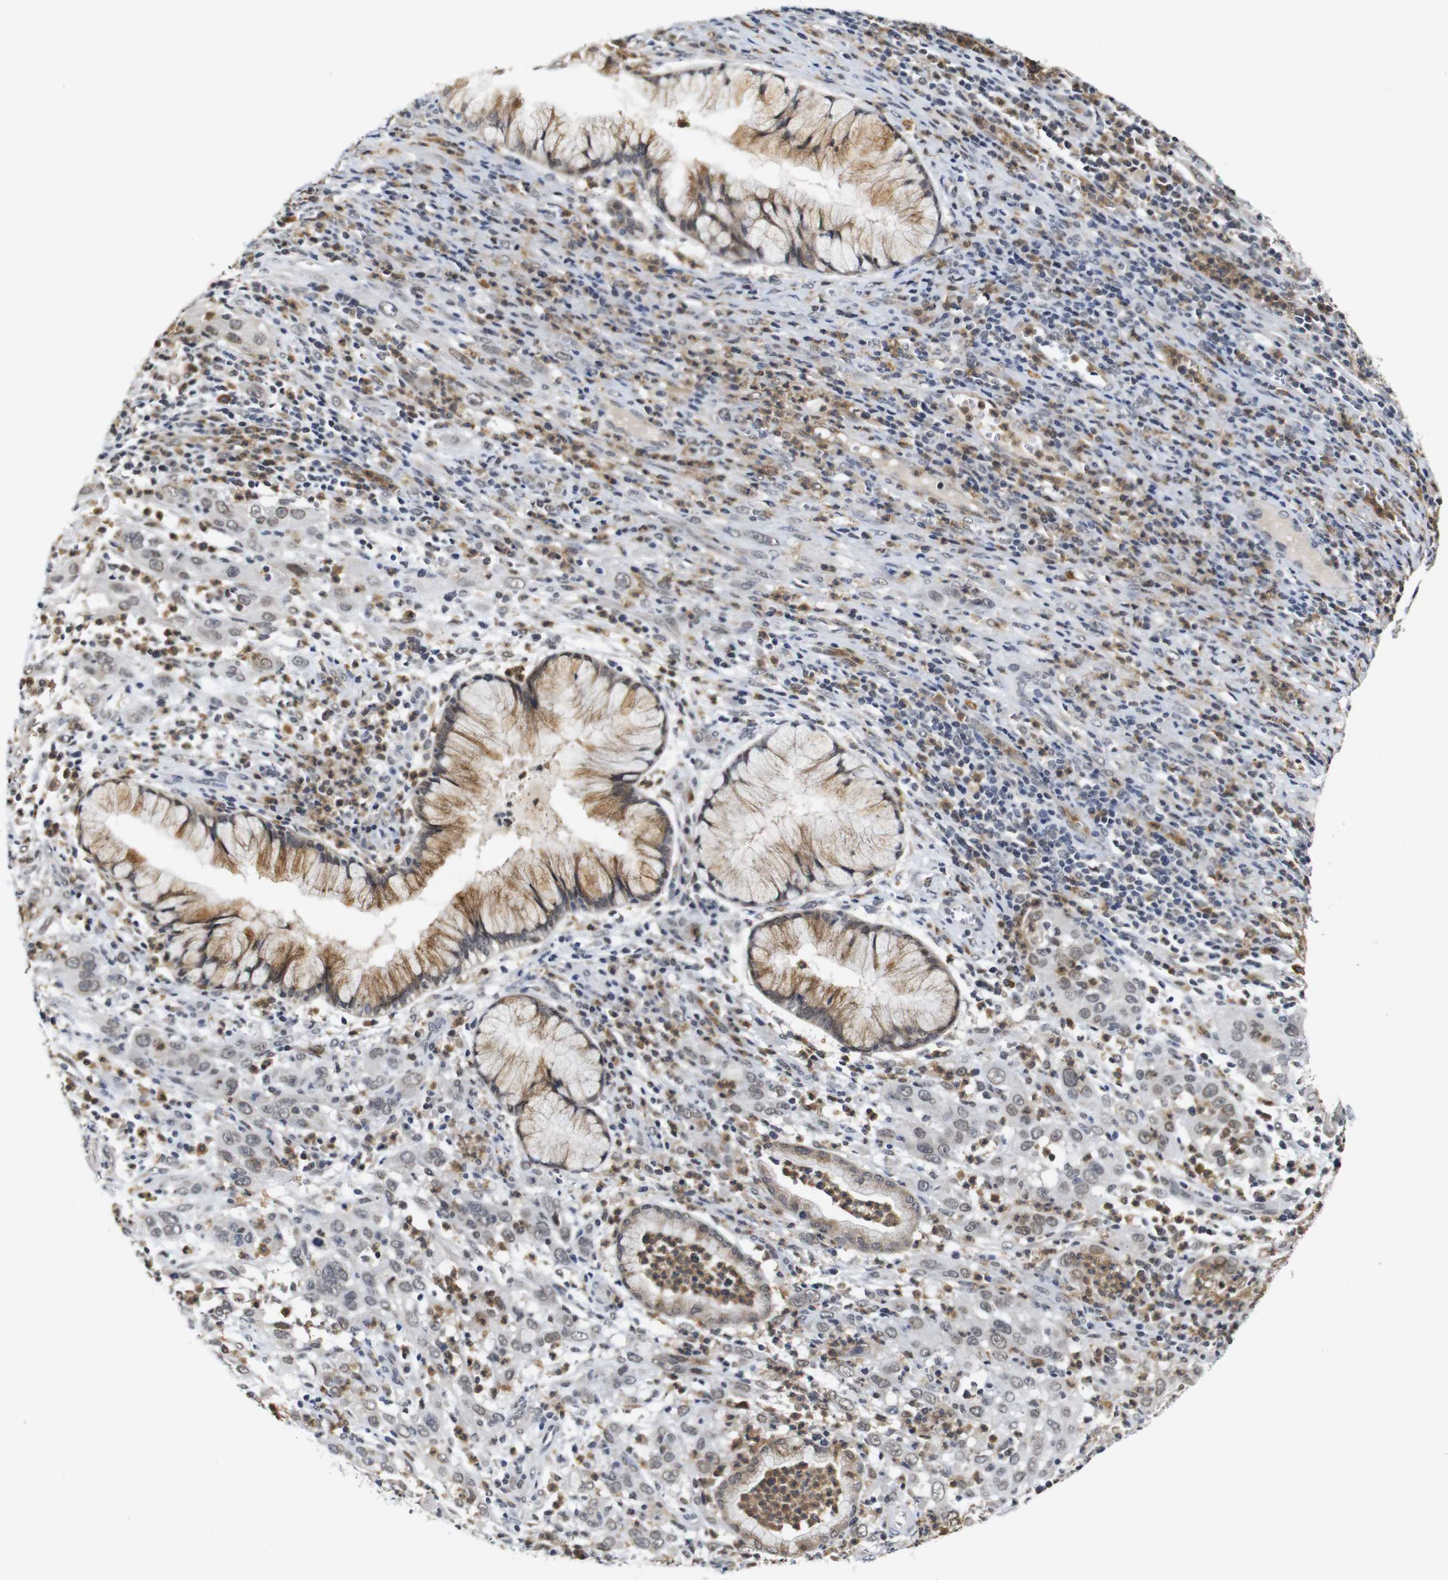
{"staining": {"intensity": "negative", "quantity": "none", "location": "none"}, "tissue": "cervical cancer", "cell_type": "Tumor cells", "image_type": "cancer", "snomed": [{"axis": "morphology", "description": "Squamous cell carcinoma, NOS"}, {"axis": "topography", "description": "Cervix"}], "caption": "An immunohistochemistry (IHC) image of squamous cell carcinoma (cervical) is shown. There is no staining in tumor cells of squamous cell carcinoma (cervical). Nuclei are stained in blue.", "gene": "NTRK3", "patient": {"sex": "female", "age": 32}}